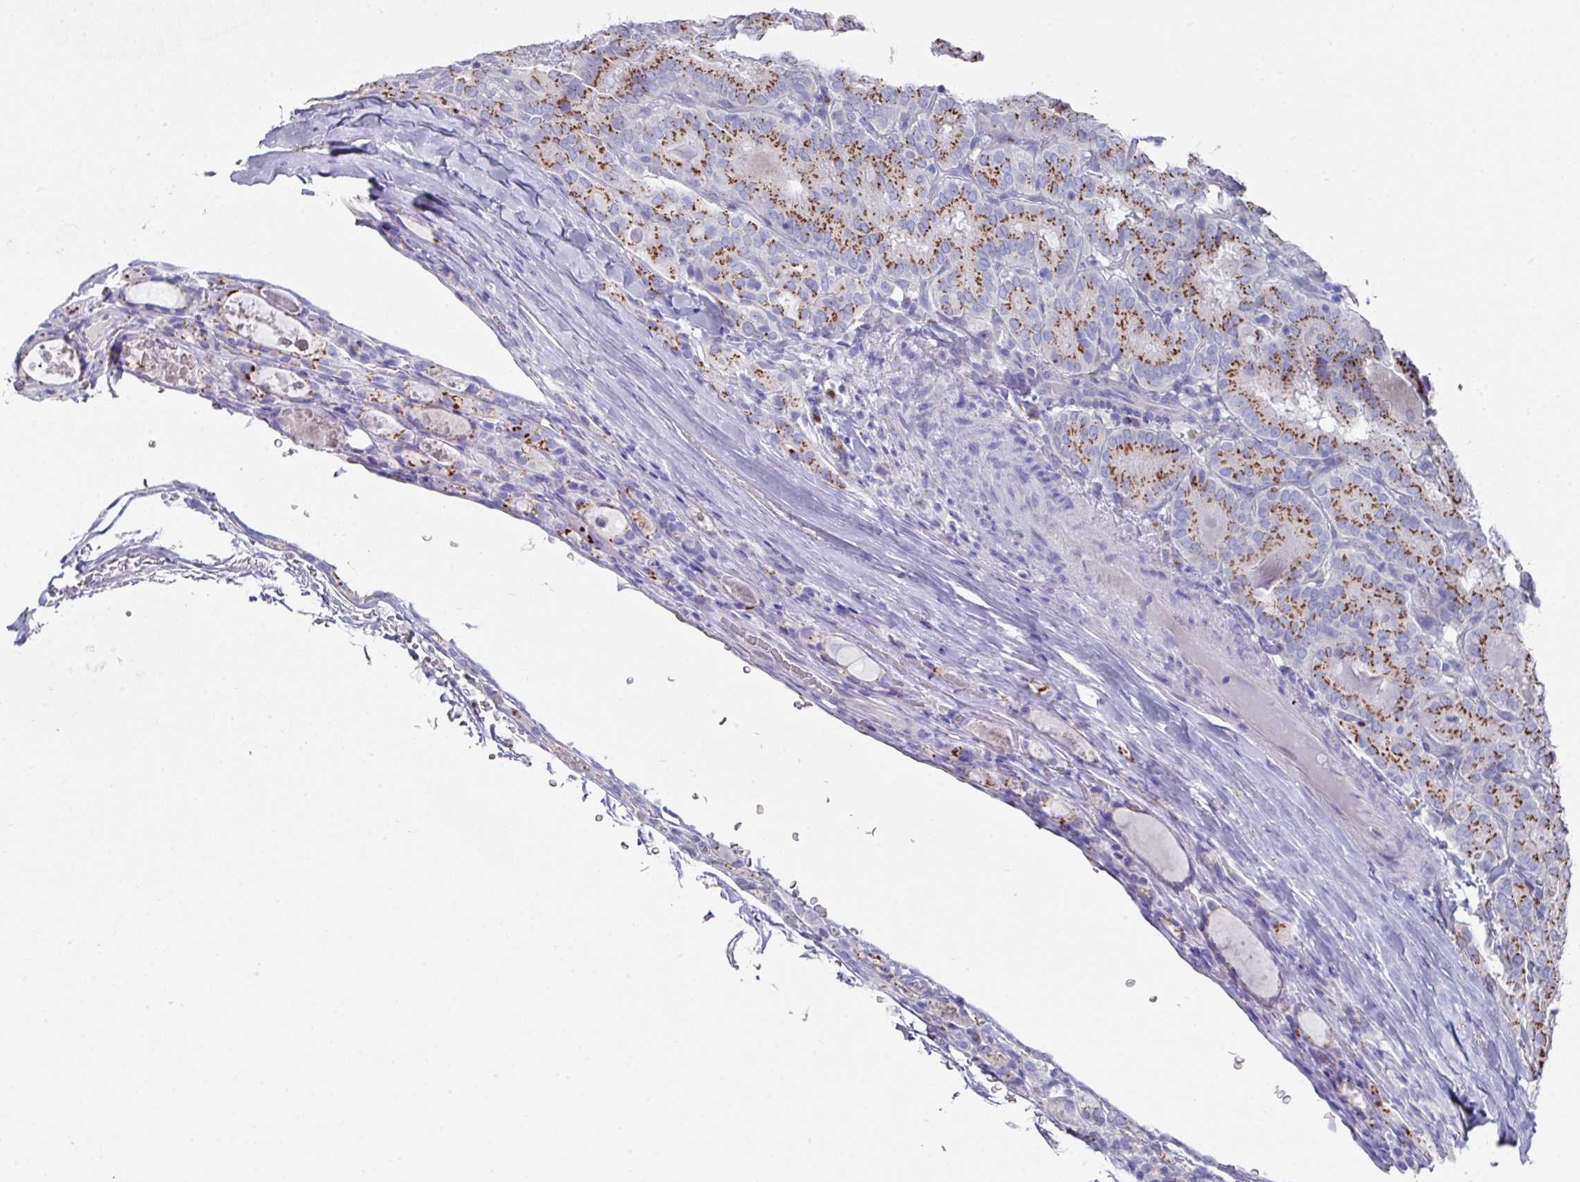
{"staining": {"intensity": "moderate", "quantity": ">75%", "location": "cytoplasmic/membranous"}, "tissue": "thyroid cancer", "cell_type": "Tumor cells", "image_type": "cancer", "snomed": [{"axis": "morphology", "description": "Papillary adenocarcinoma, NOS"}, {"axis": "topography", "description": "Thyroid gland"}], "caption": "Brown immunohistochemical staining in thyroid cancer demonstrates moderate cytoplasmic/membranous staining in about >75% of tumor cells.", "gene": "VKORC1L1", "patient": {"sex": "female", "age": 72}}